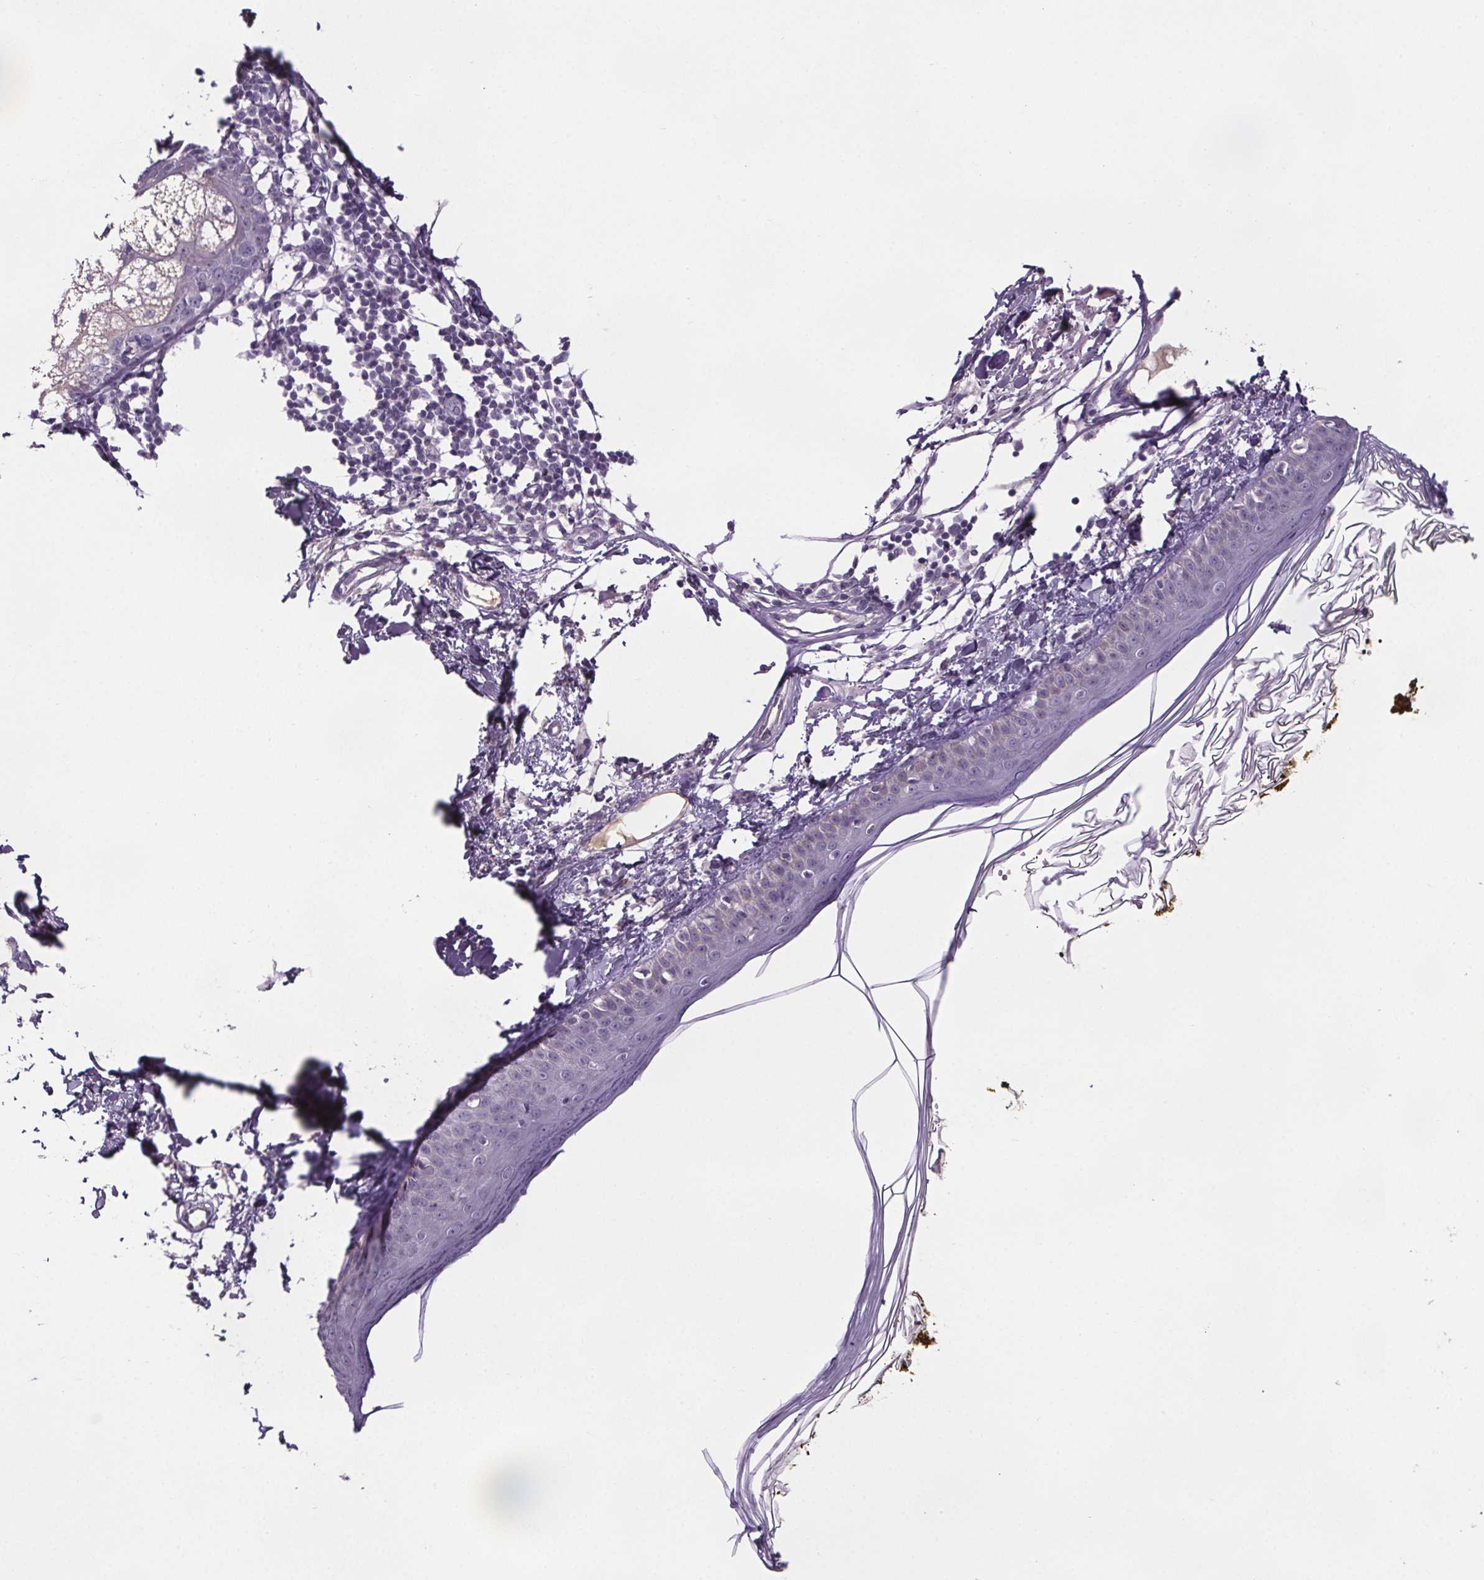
{"staining": {"intensity": "negative", "quantity": "none", "location": "none"}, "tissue": "skin", "cell_type": "Fibroblasts", "image_type": "normal", "snomed": [{"axis": "morphology", "description": "Normal tissue, NOS"}, {"axis": "topography", "description": "Skin"}], "caption": "The immunohistochemistry (IHC) micrograph has no significant positivity in fibroblasts of skin. (DAB (3,3'-diaminobenzidine) immunohistochemistry (IHC), high magnification).", "gene": "CUBN", "patient": {"sex": "male", "age": 76}}